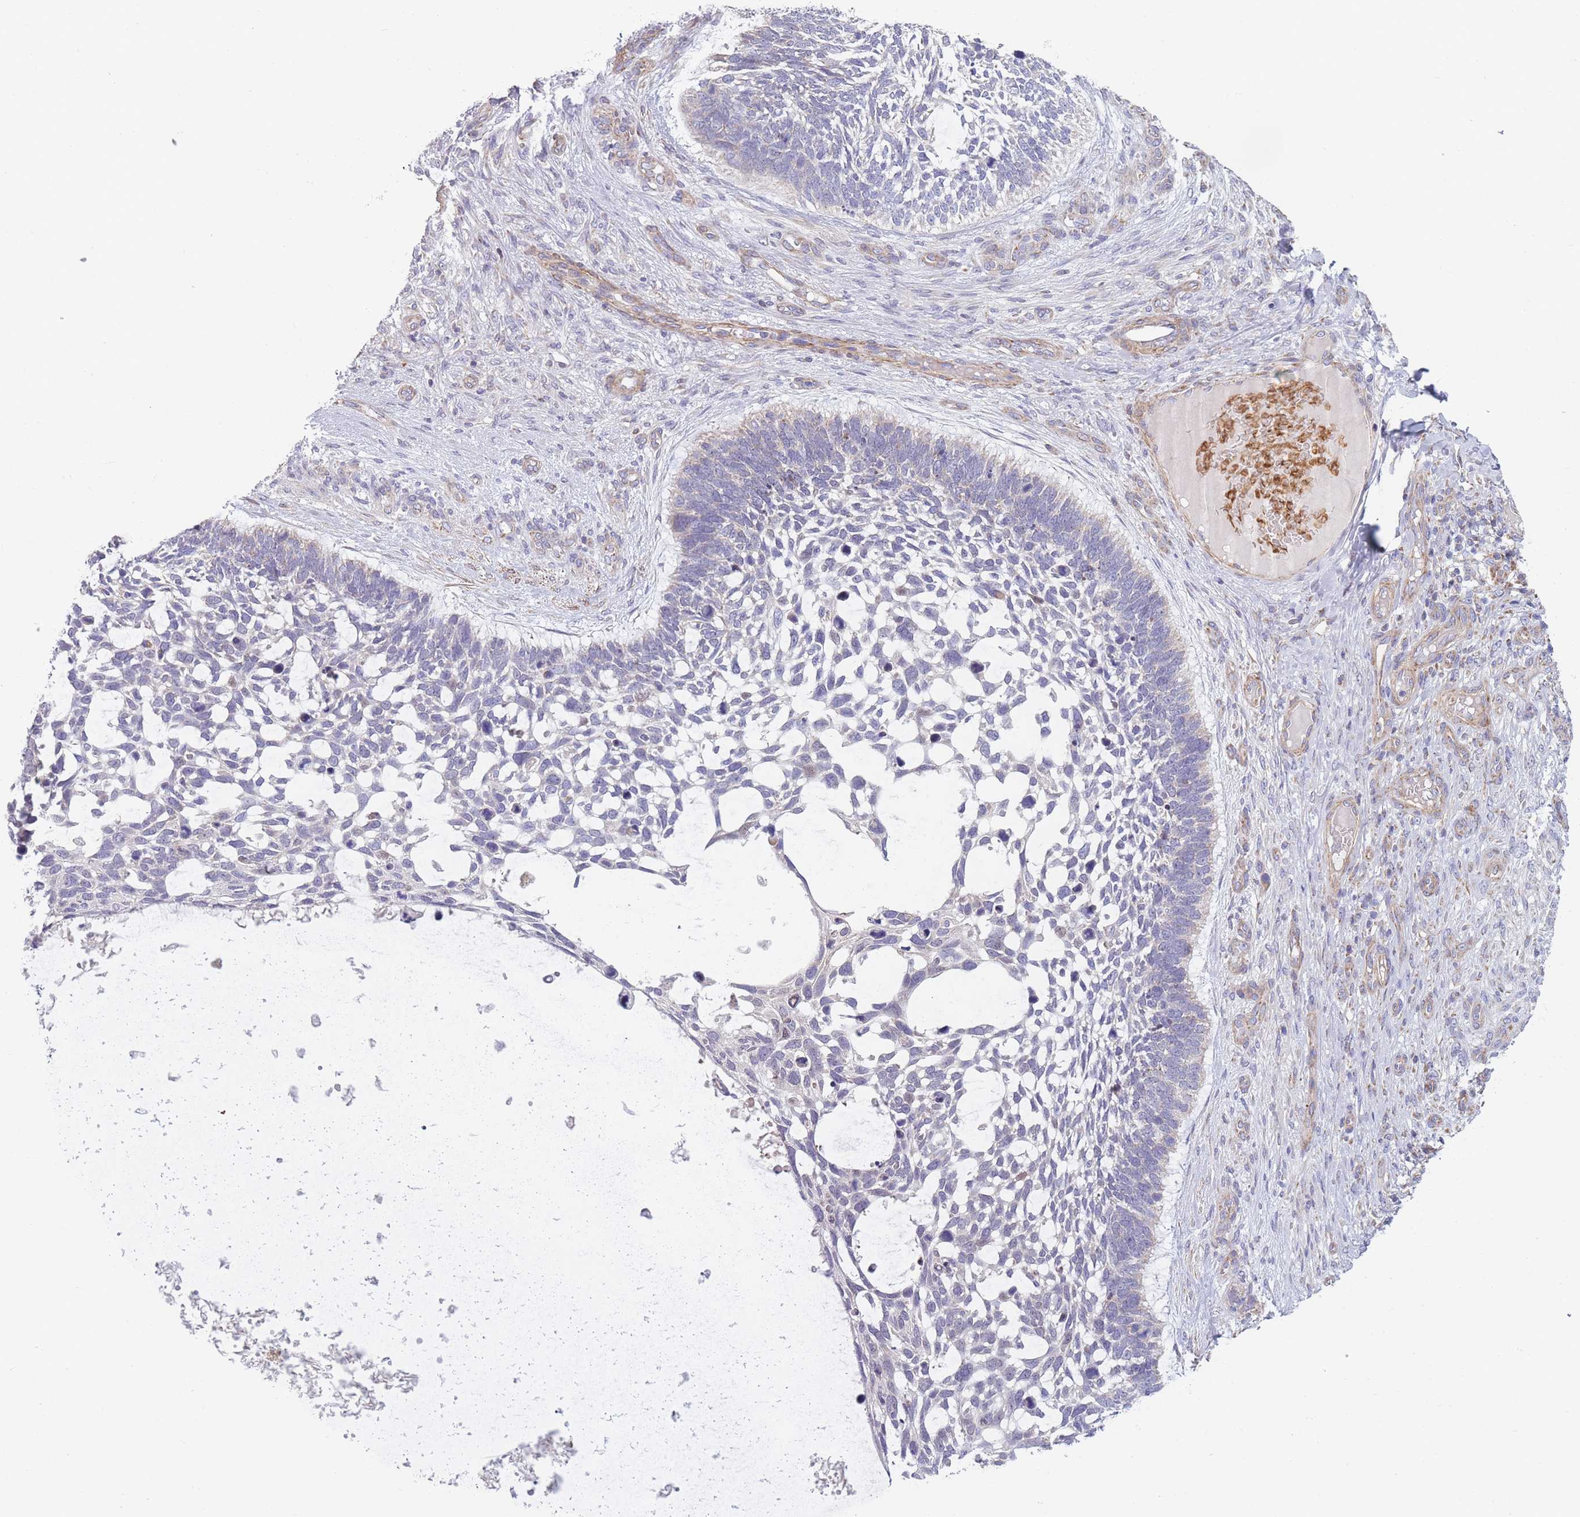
{"staining": {"intensity": "negative", "quantity": "none", "location": "none"}, "tissue": "skin cancer", "cell_type": "Tumor cells", "image_type": "cancer", "snomed": [{"axis": "morphology", "description": "Basal cell carcinoma"}, {"axis": "topography", "description": "Skin"}], "caption": "An IHC histopathology image of skin cancer is shown. There is no staining in tumor cells of skin cancer.", "gene": "SMPD4", "patient": {"sex": "male", "age": 88}}